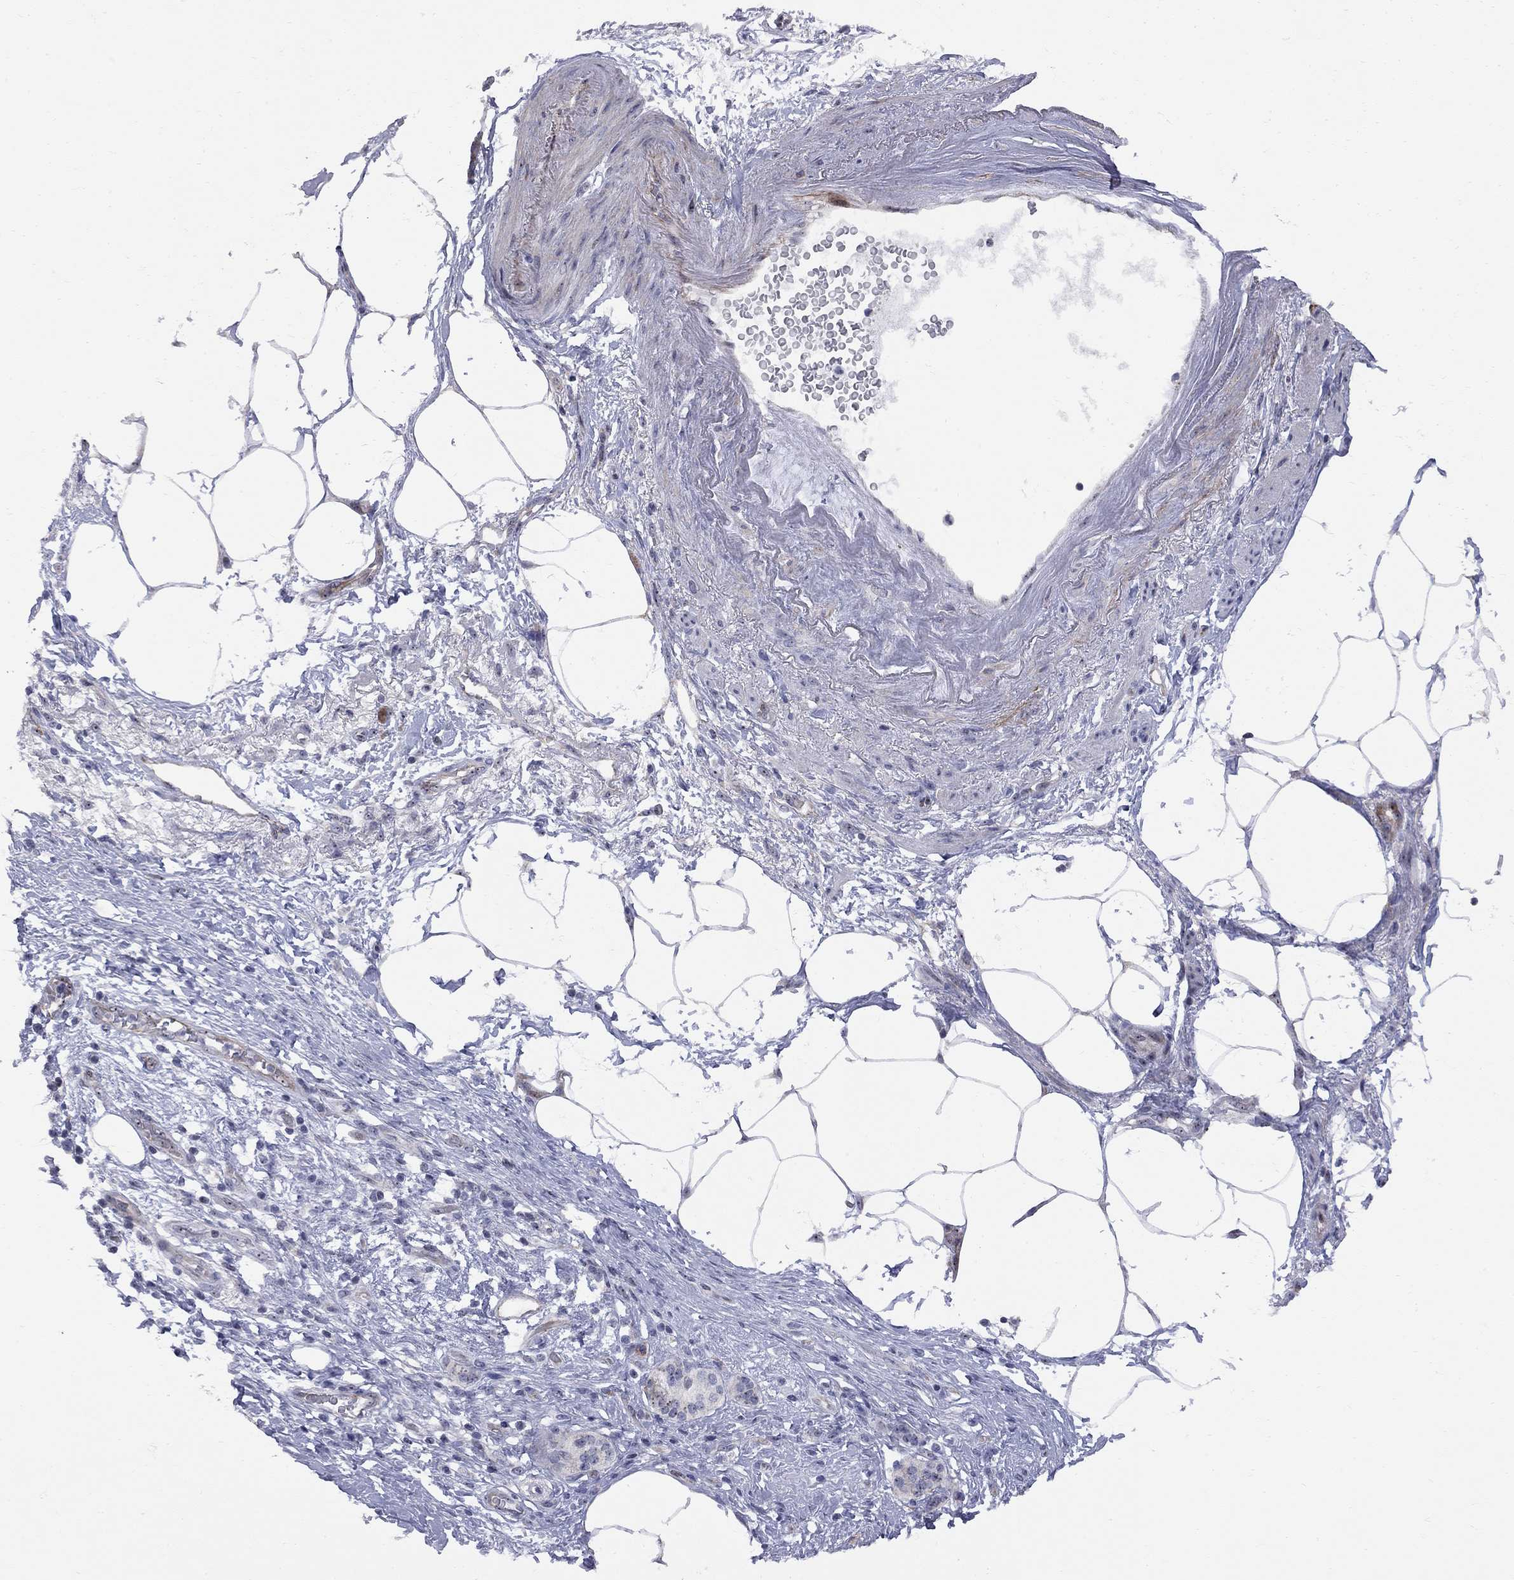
{"staining": {"intensity": "negative", "quantity": "none", "location": "none"}, "tissue": "pancreatic cancer", "cell_type": "Tumor cells", "image_type": "cancer", "snomed": [{"axis": "morphology", "description": "Adenocarcinoma, NOS"}, {"axis": "topography", "description": "Pancreas"}], "caption": "Protein analysis of pancreatic adenocarcinoma reveals no significant staining in tumor cells.", "gene": "DHX33", "patient": {"sex": "female", "age": 72}}